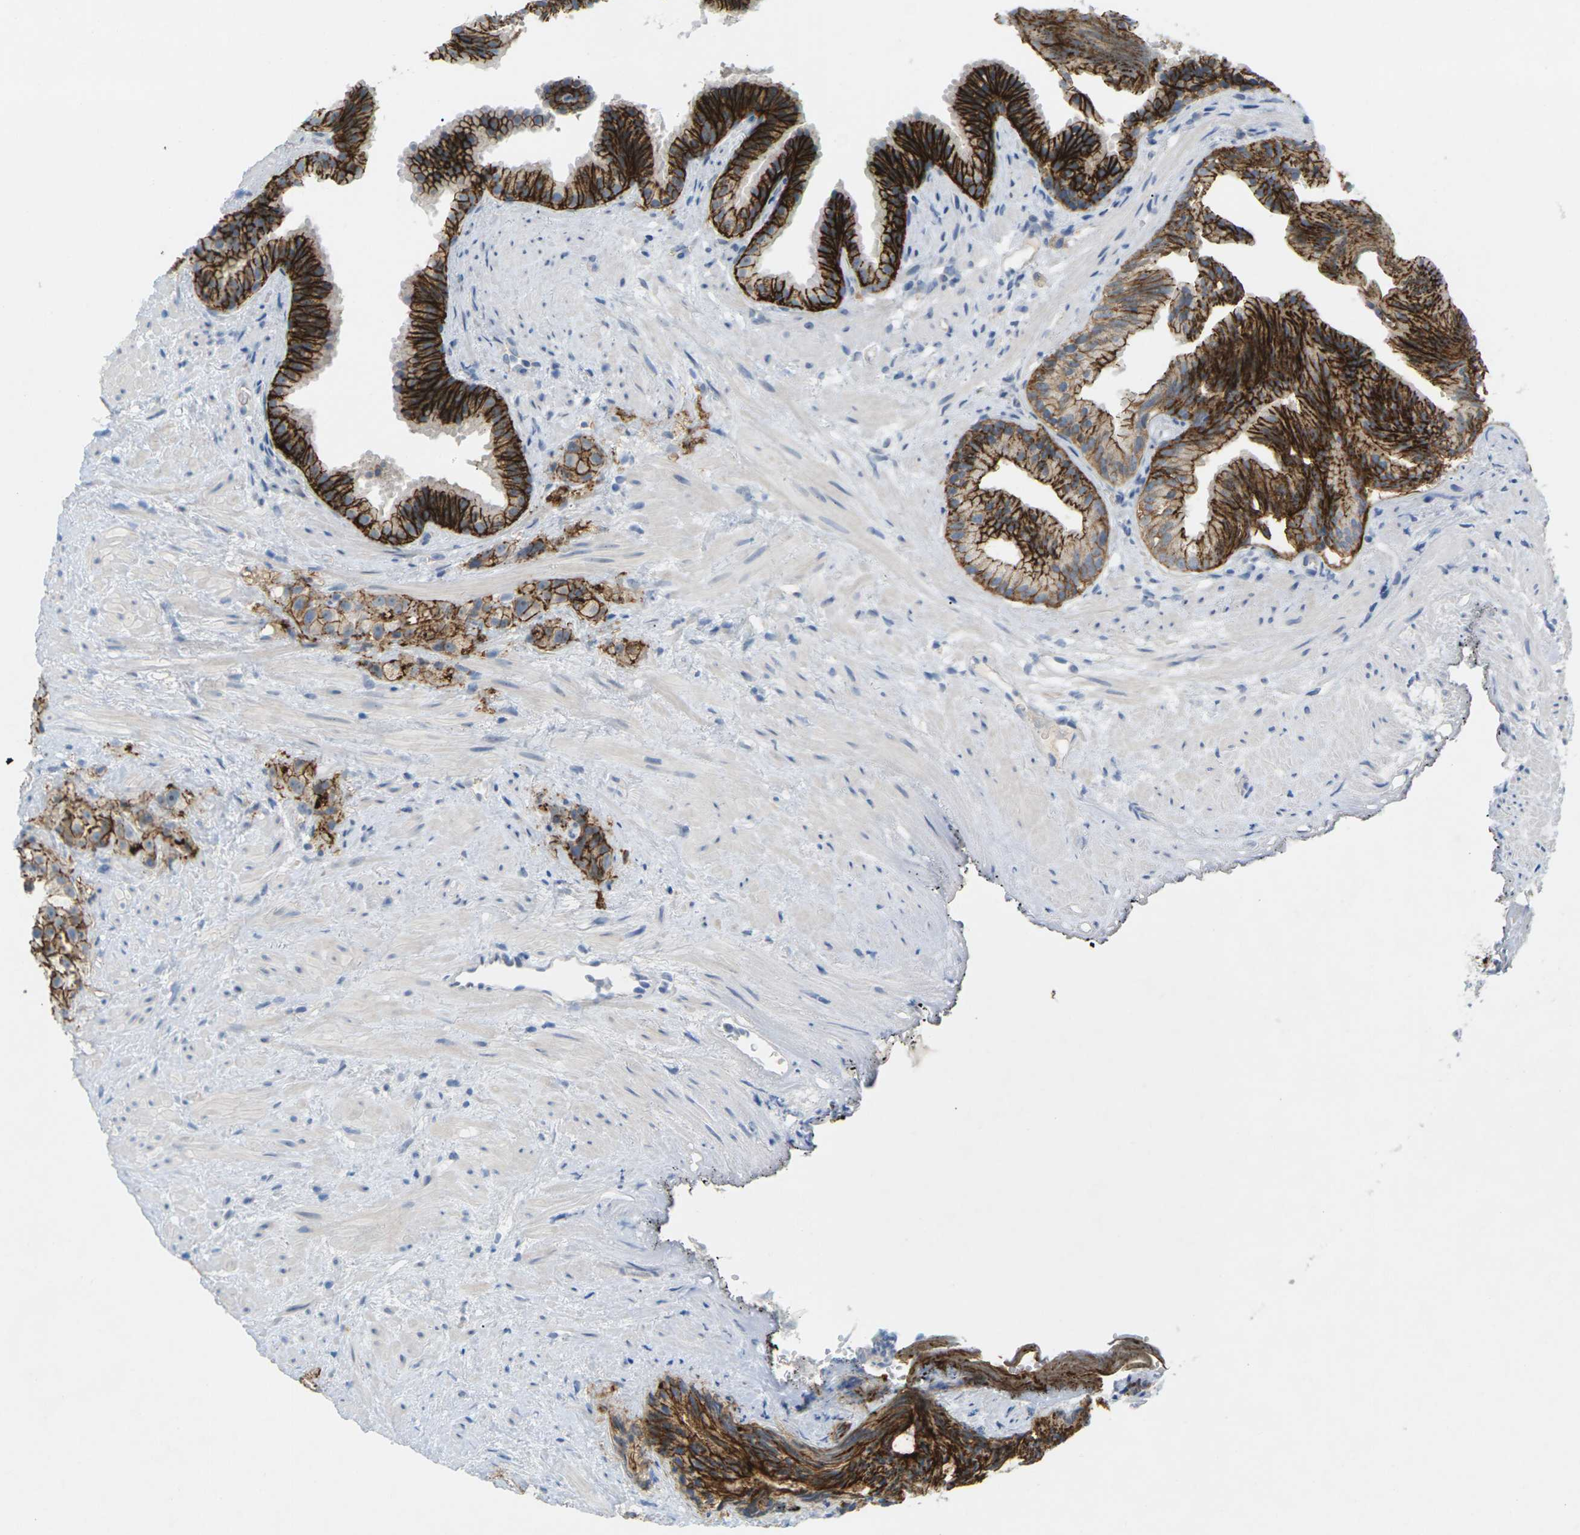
{"staining": {"intensity": "strong", "quantity": ">75%", "location": "cytoplasmic/membranous"}, "tissue": "prostate cancer", "cell_type": "Tumor cells", "image_type": "cancer", "snomed": [{"axis": "morphology", "description": "Adenocarcinoma, Low grade"}, {"axis": "topography", "description": "Prostate"}], "caption": "An immunohistochemistry (IHC) image of tumor tissue is shown. Protein staining in brown labels strong cytoplasmic/membranous positivity in prostate cancer (adenocarcinoma (low-grade)) within tumor cells. Immunohistochemistry (ihc) stains the protein in brown and the nuclei are stained blue.", "gene": "CLDN3", "patient": {"sex": "male", "age": 89}}